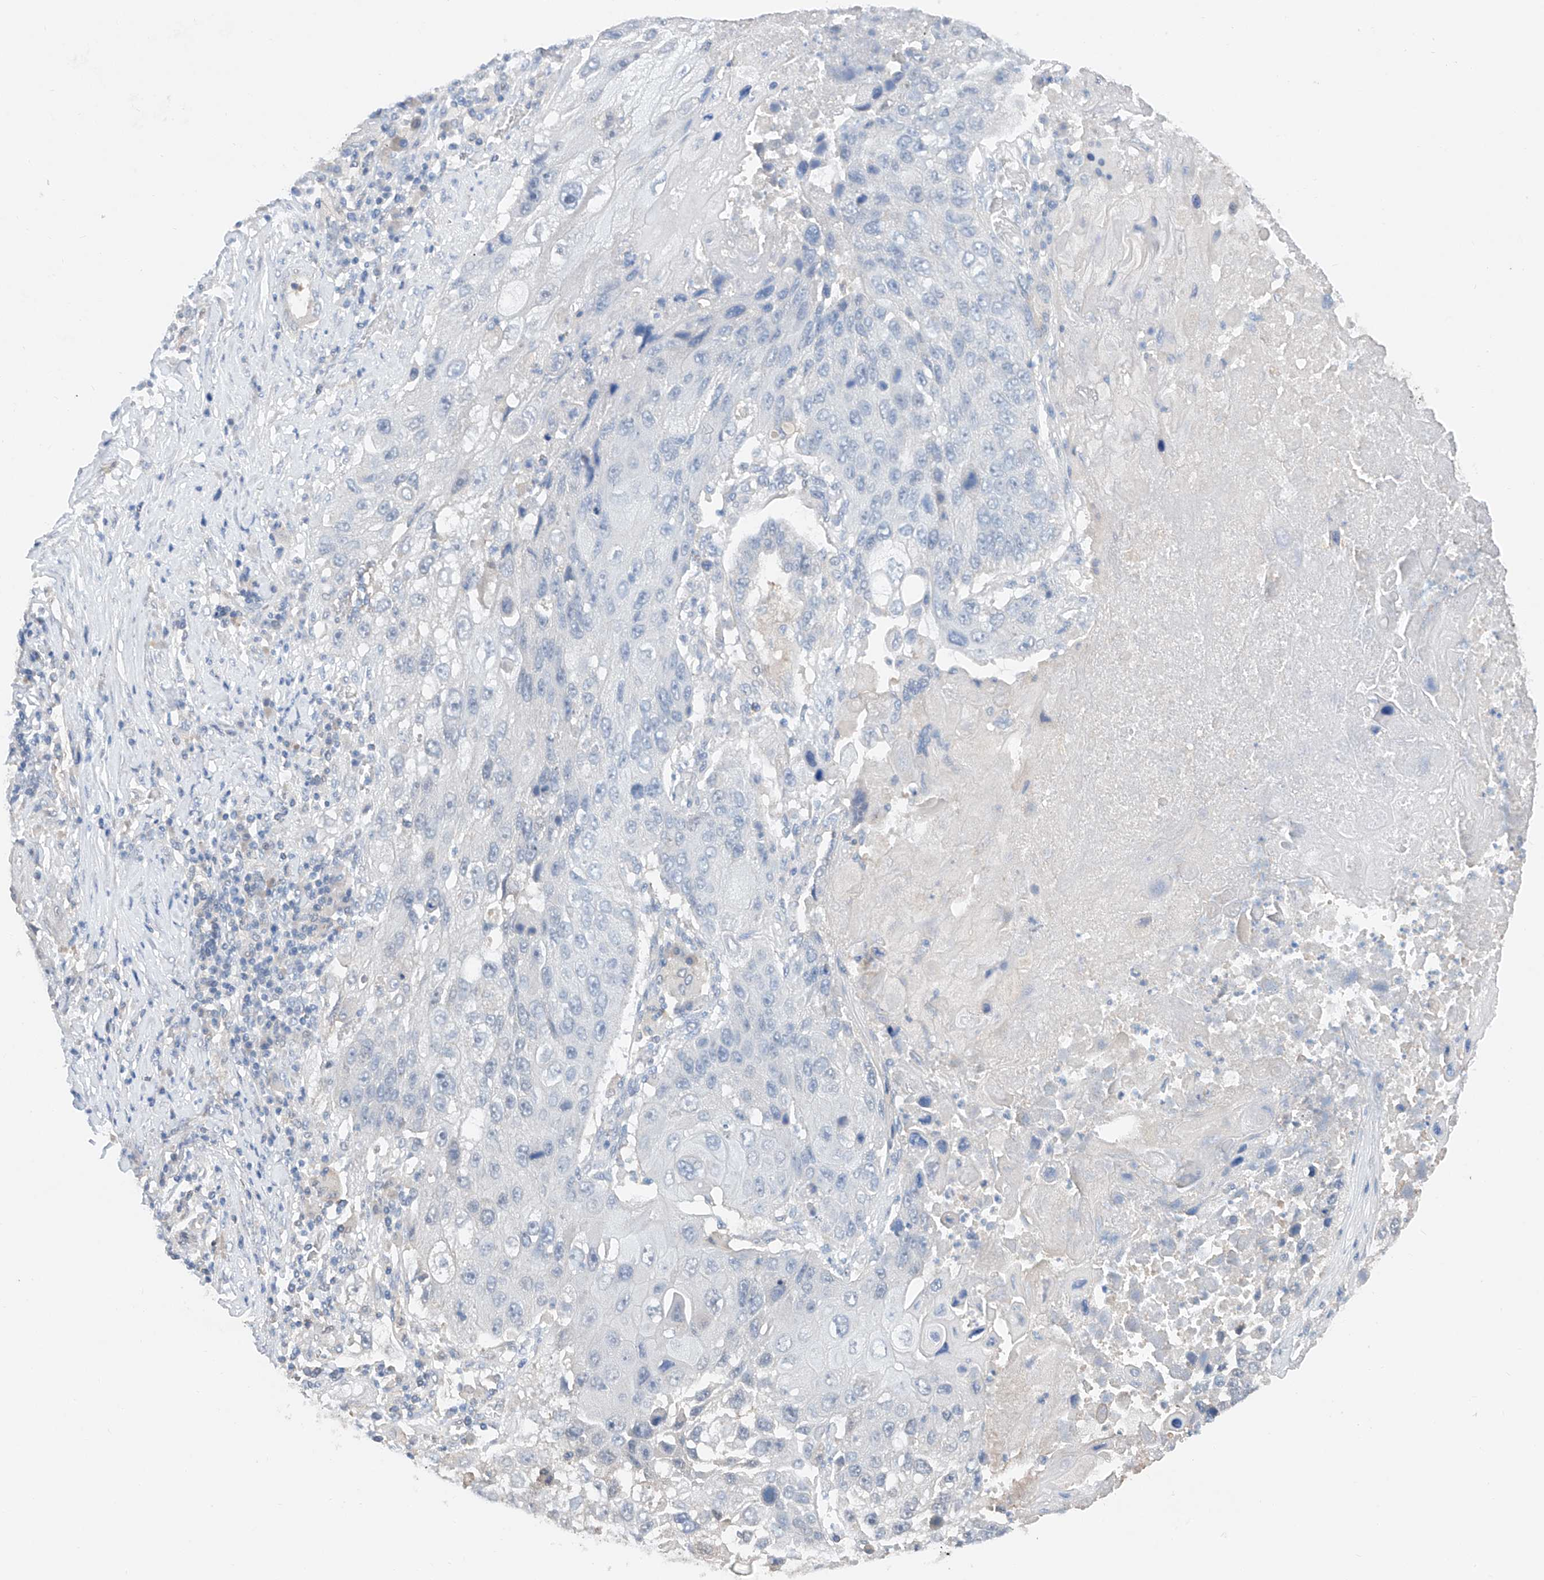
{"staining": {"intensity": "negative", "quantity": "none", "location": "none"}, "tissue": "lung cancer", "cell_type": "Tumor cells", "image_type": "cancer", "snomed": [{"axis": "morphology", "description": "Squamous cell carcinoma, NOS"}, {"axis": "topography", "description": "Lung"}], "caption": "Immunohistochemical staining of squamous cell carcinoma (lung) shows no significant staining in tumor cells. (Immunohistochemistry, brightfield microscopy, high magnification).", "gene": "FUCA2", "patient": {"sex": "male", "age": 61}}